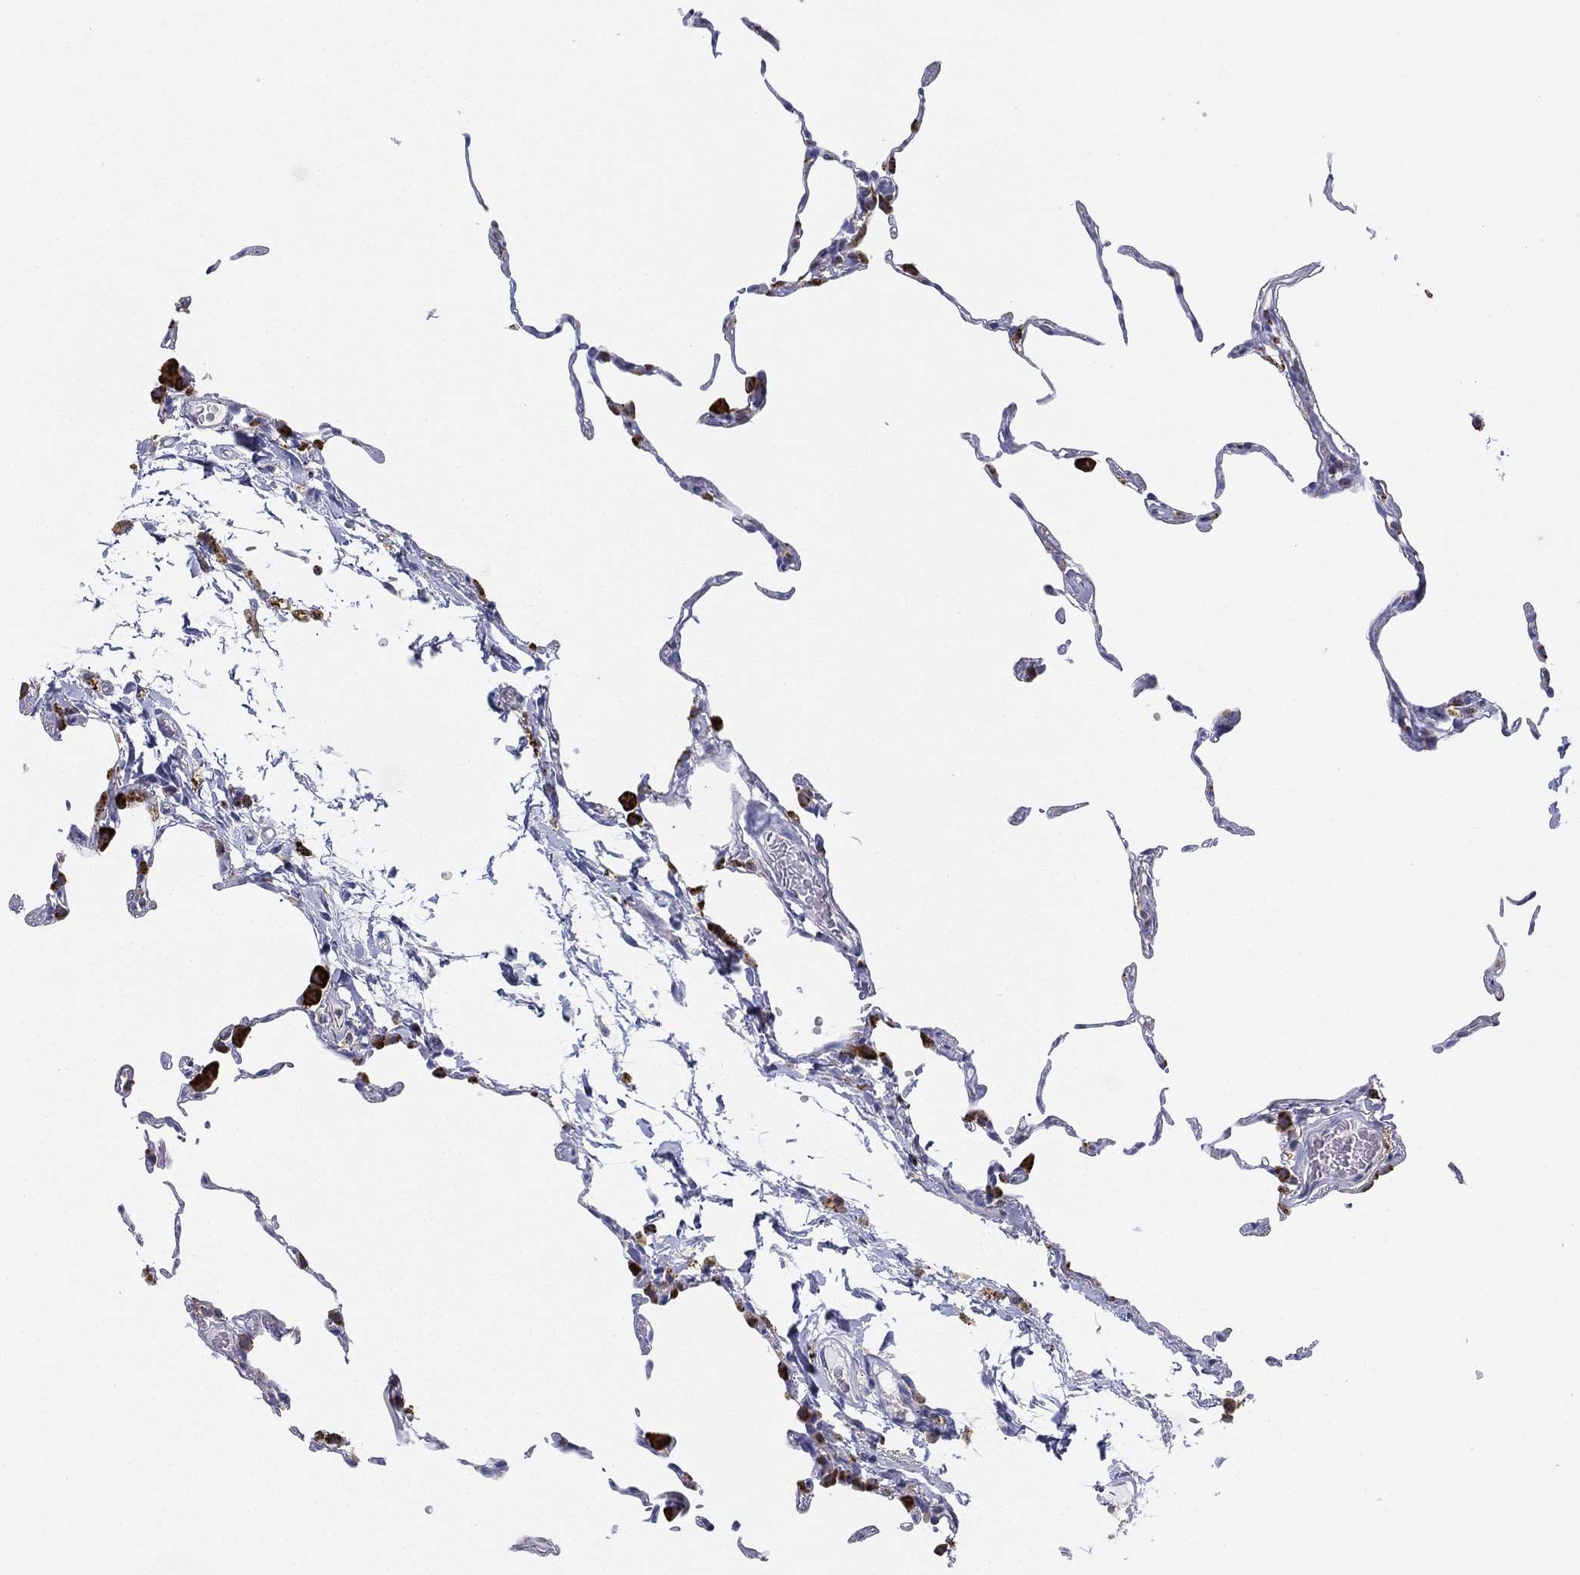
{"staining": {"intensity": "negative", "quantity": "none", "location": "none"}, "tissue": "lung", "cell_type": "Alveolar cells", "image_type": "normal", "snomed": [{"axis": "morphology", "description": "Normal tissue, NOS"}, {"axis": "topography", "description": "Lung"}], "caption": "The immunohistochemistry histopathology image has no significant positivity in alveolar cells of lung. (DAB (3,3'-diaminobenzidine) IHC with hematoxylin counter stain).", "gene": "NPC2", "patient": {"sex": "female", "age": 57}}